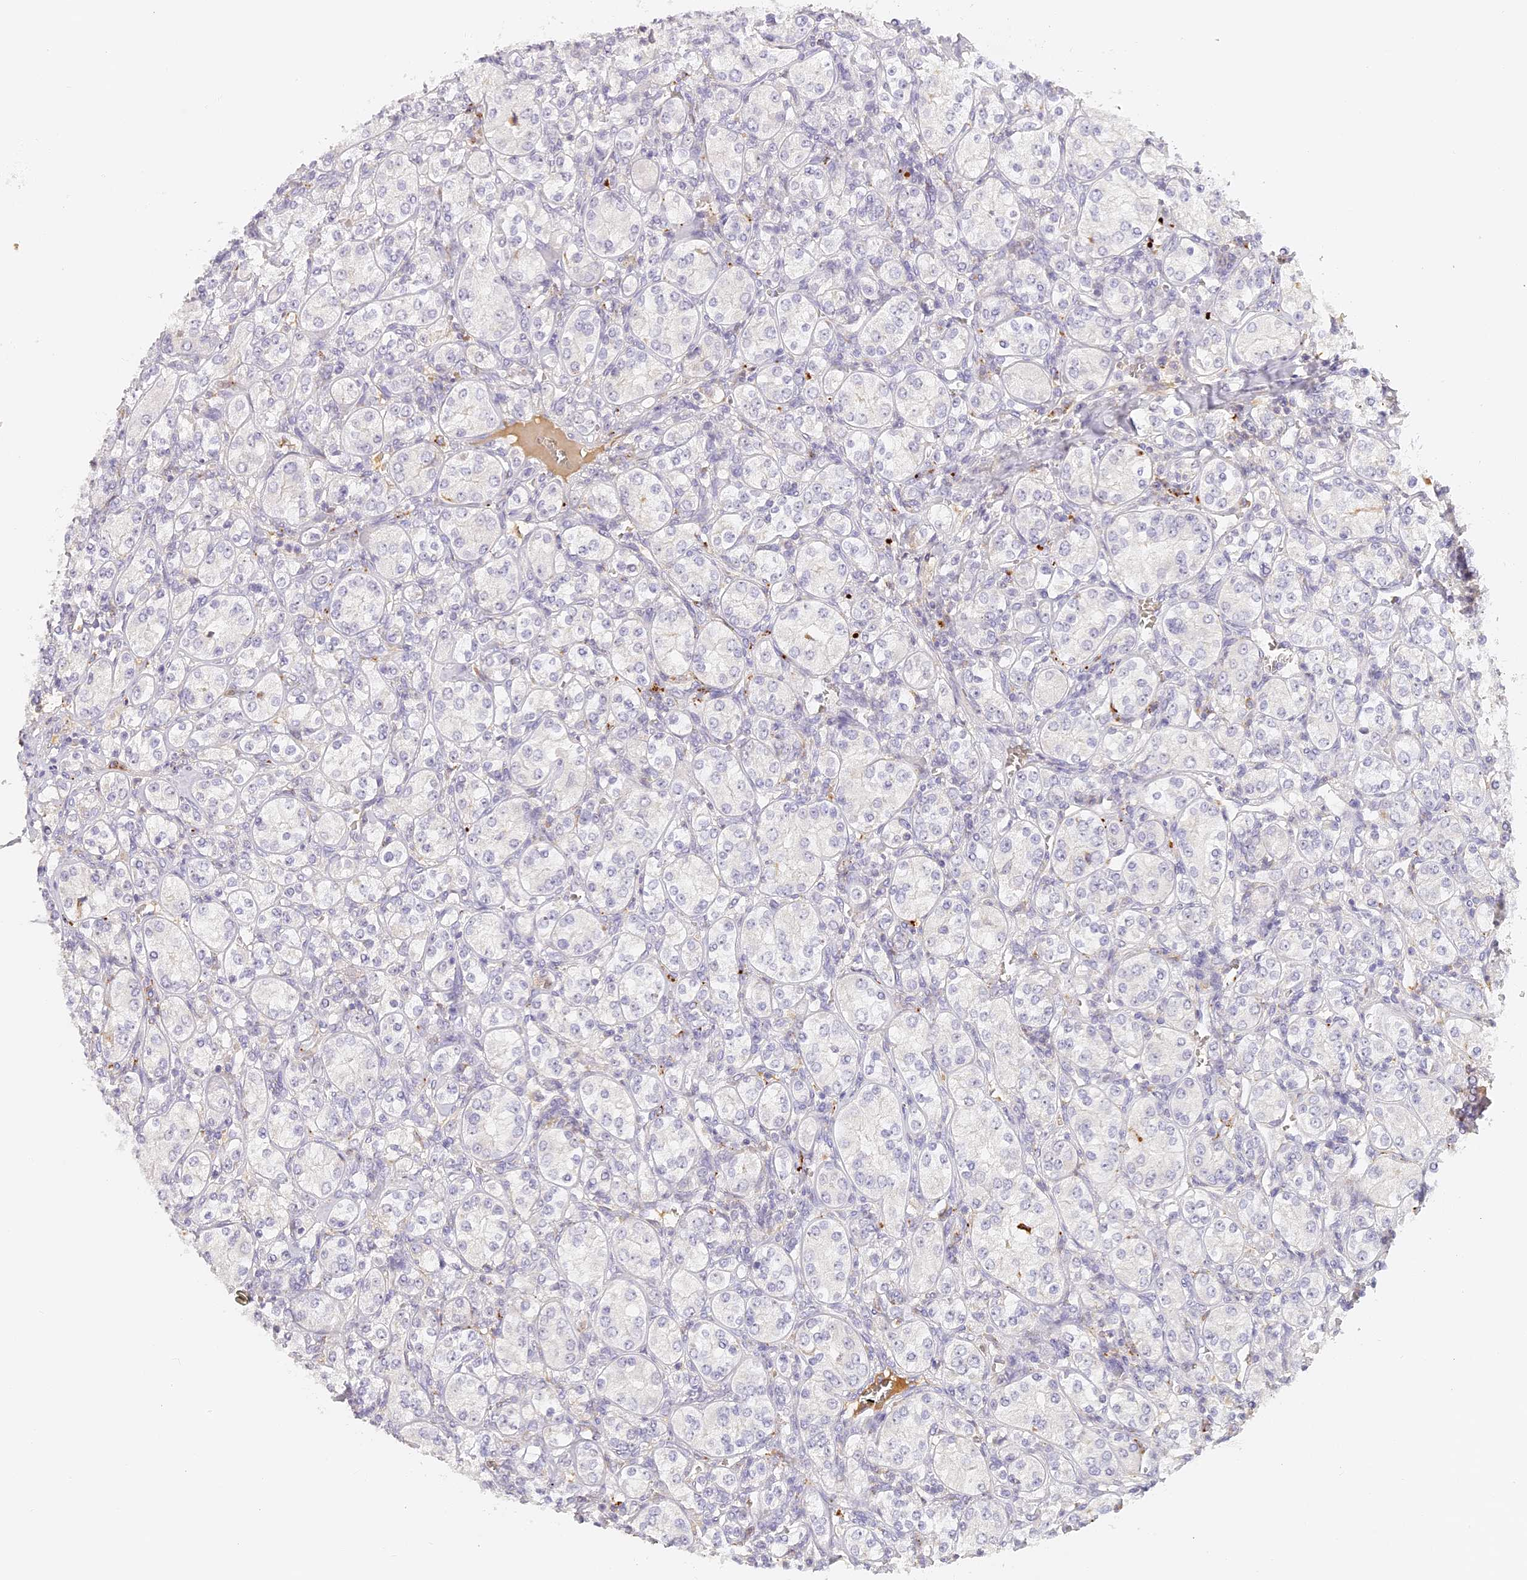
{"staining": {"intensity": "negative", "quantity": "none", "location": "none"}, "tissue": "renal cancer", "cell_type": "Tumor cells", "image_type": "cancer", "snomed": [{"axis": "morphology", "description": "Adenocarcinoma, NOS"}, {"axis": "topography", "description": "Kidney"}], "caption": "IHC micrograph of human renal cancer (adenocarcinoma) stained for a protein (brown), which reveals no positivity in tumor cells.", "gene": "ELL3", "patient": {"sex": "male", "age": 77}}